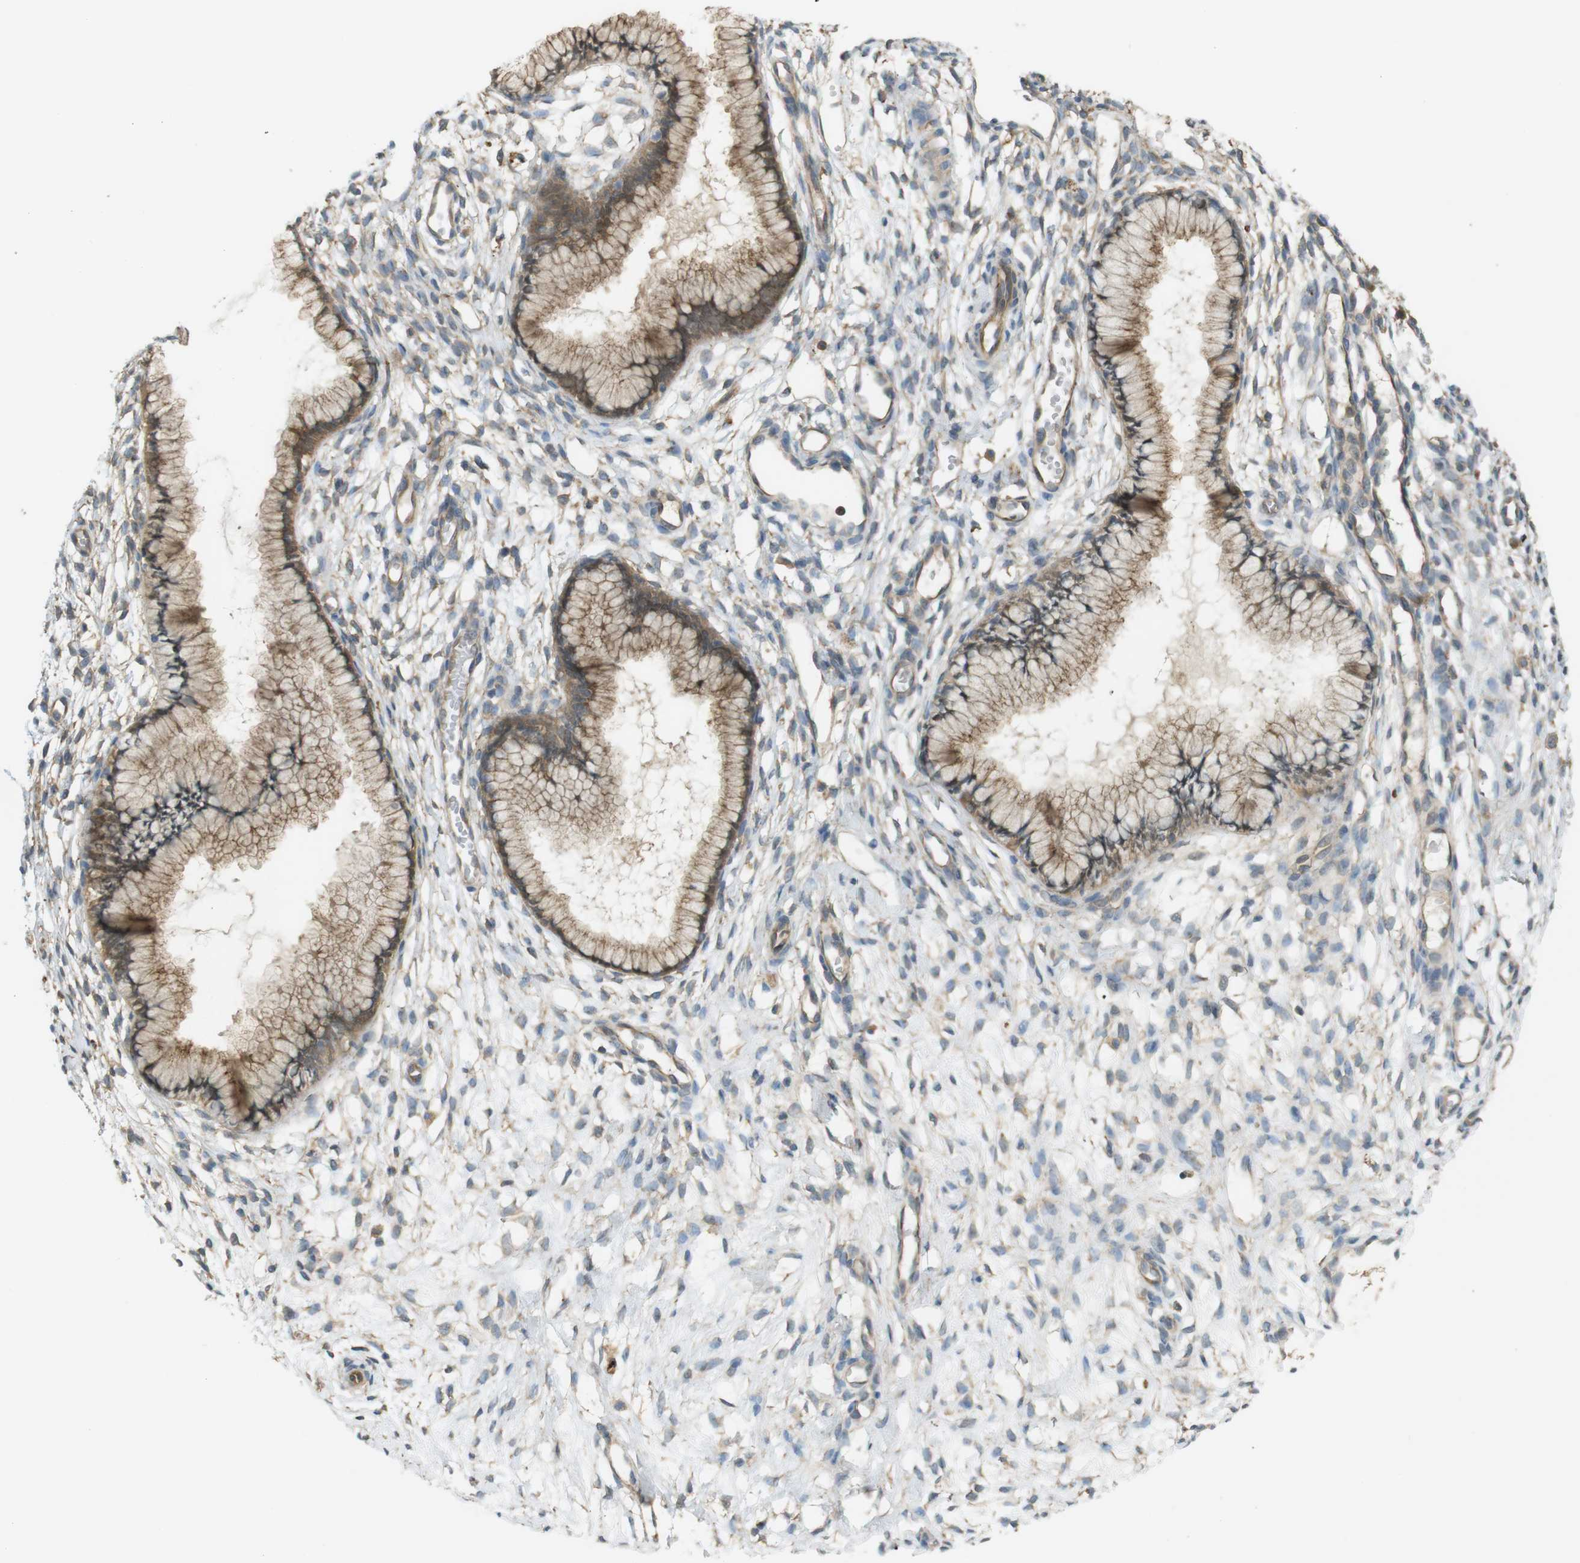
{"staining": {"intensity": "moderate", "quantity": ">75%", "location": "cytoplasmic/membranous"}, "tissue": "cervix", "cell_type": "Glandular cells", "image_type": "normal", "snomed": [{"axis": "morphology", "description": "Normal tissue, NOS"}, {"axis": "topography", "description": "Cervix"}], "caption": "The immunohistochemical stain shows moderate cytoplasmic/membranous positivity in glandular cells of benign cervix. Nuclei are stained in blue.", "gene": "ZDHHC20", "patient": {"sex": "female", "age": 65}}